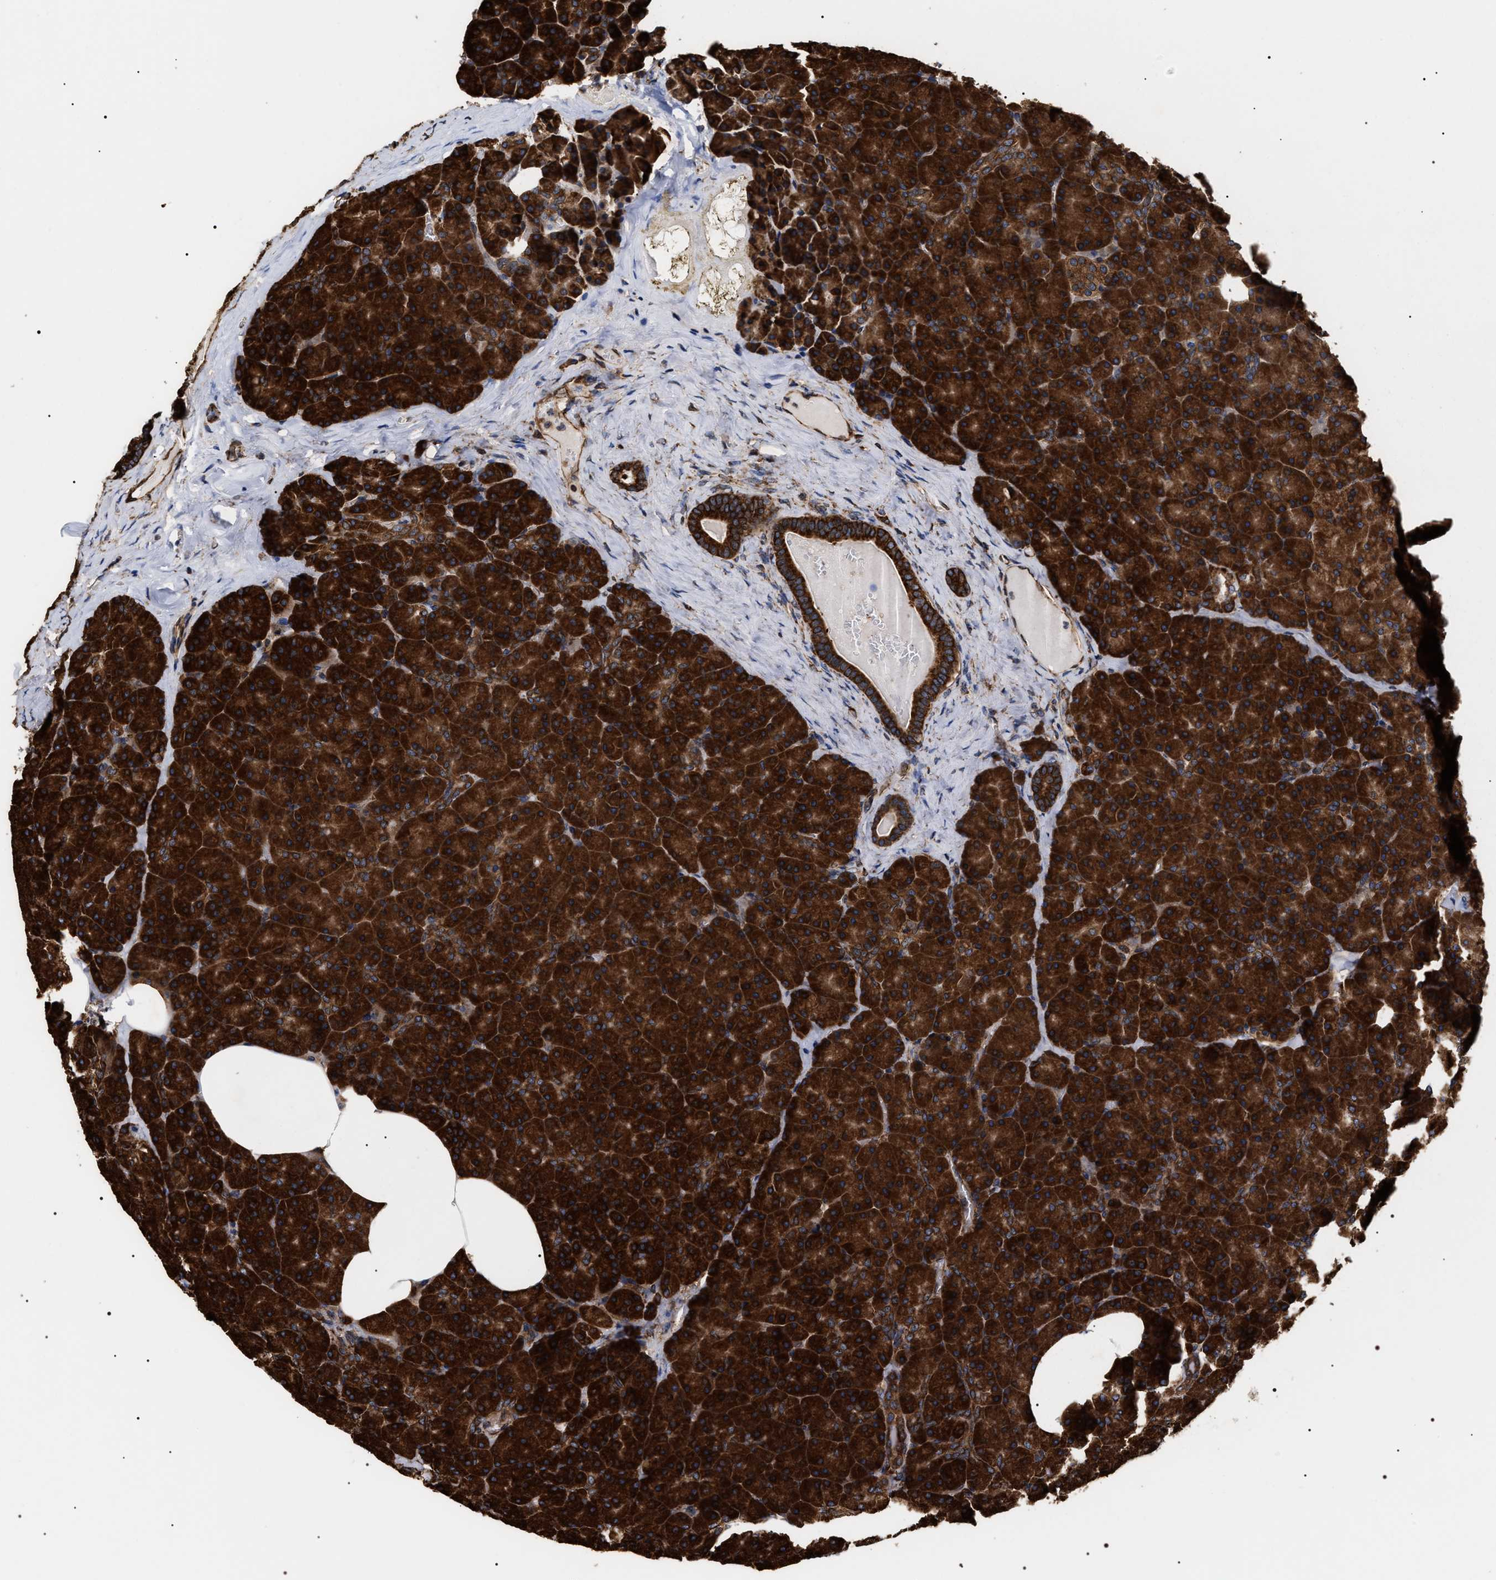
{"staining": {"intensity": "strong", "quantity": ">75%", "location": "cytoplasmic/membranous"}, "tissue": "pancreas", "cell_type": "Exocrine glandular cells", "image_type": "normal", "snomed": [{"axis": "morphology", "description": "Normal tissue, NOS"}, {"axis": "morphology", "description": "Carcinoid, malignant, NOS"}, {"axis": "topography", "description": "Pancreas"}], "caption": "A high-resolution micrograph shows immunohistochemistry (IHC) staining of normal pancreas, which exhibits strong cytoplasmic/membranous expression in approximately >75% of exocrine glandular cells.", "gene": "SERBP1", "patient": {"sex": "female", "age": 35}}